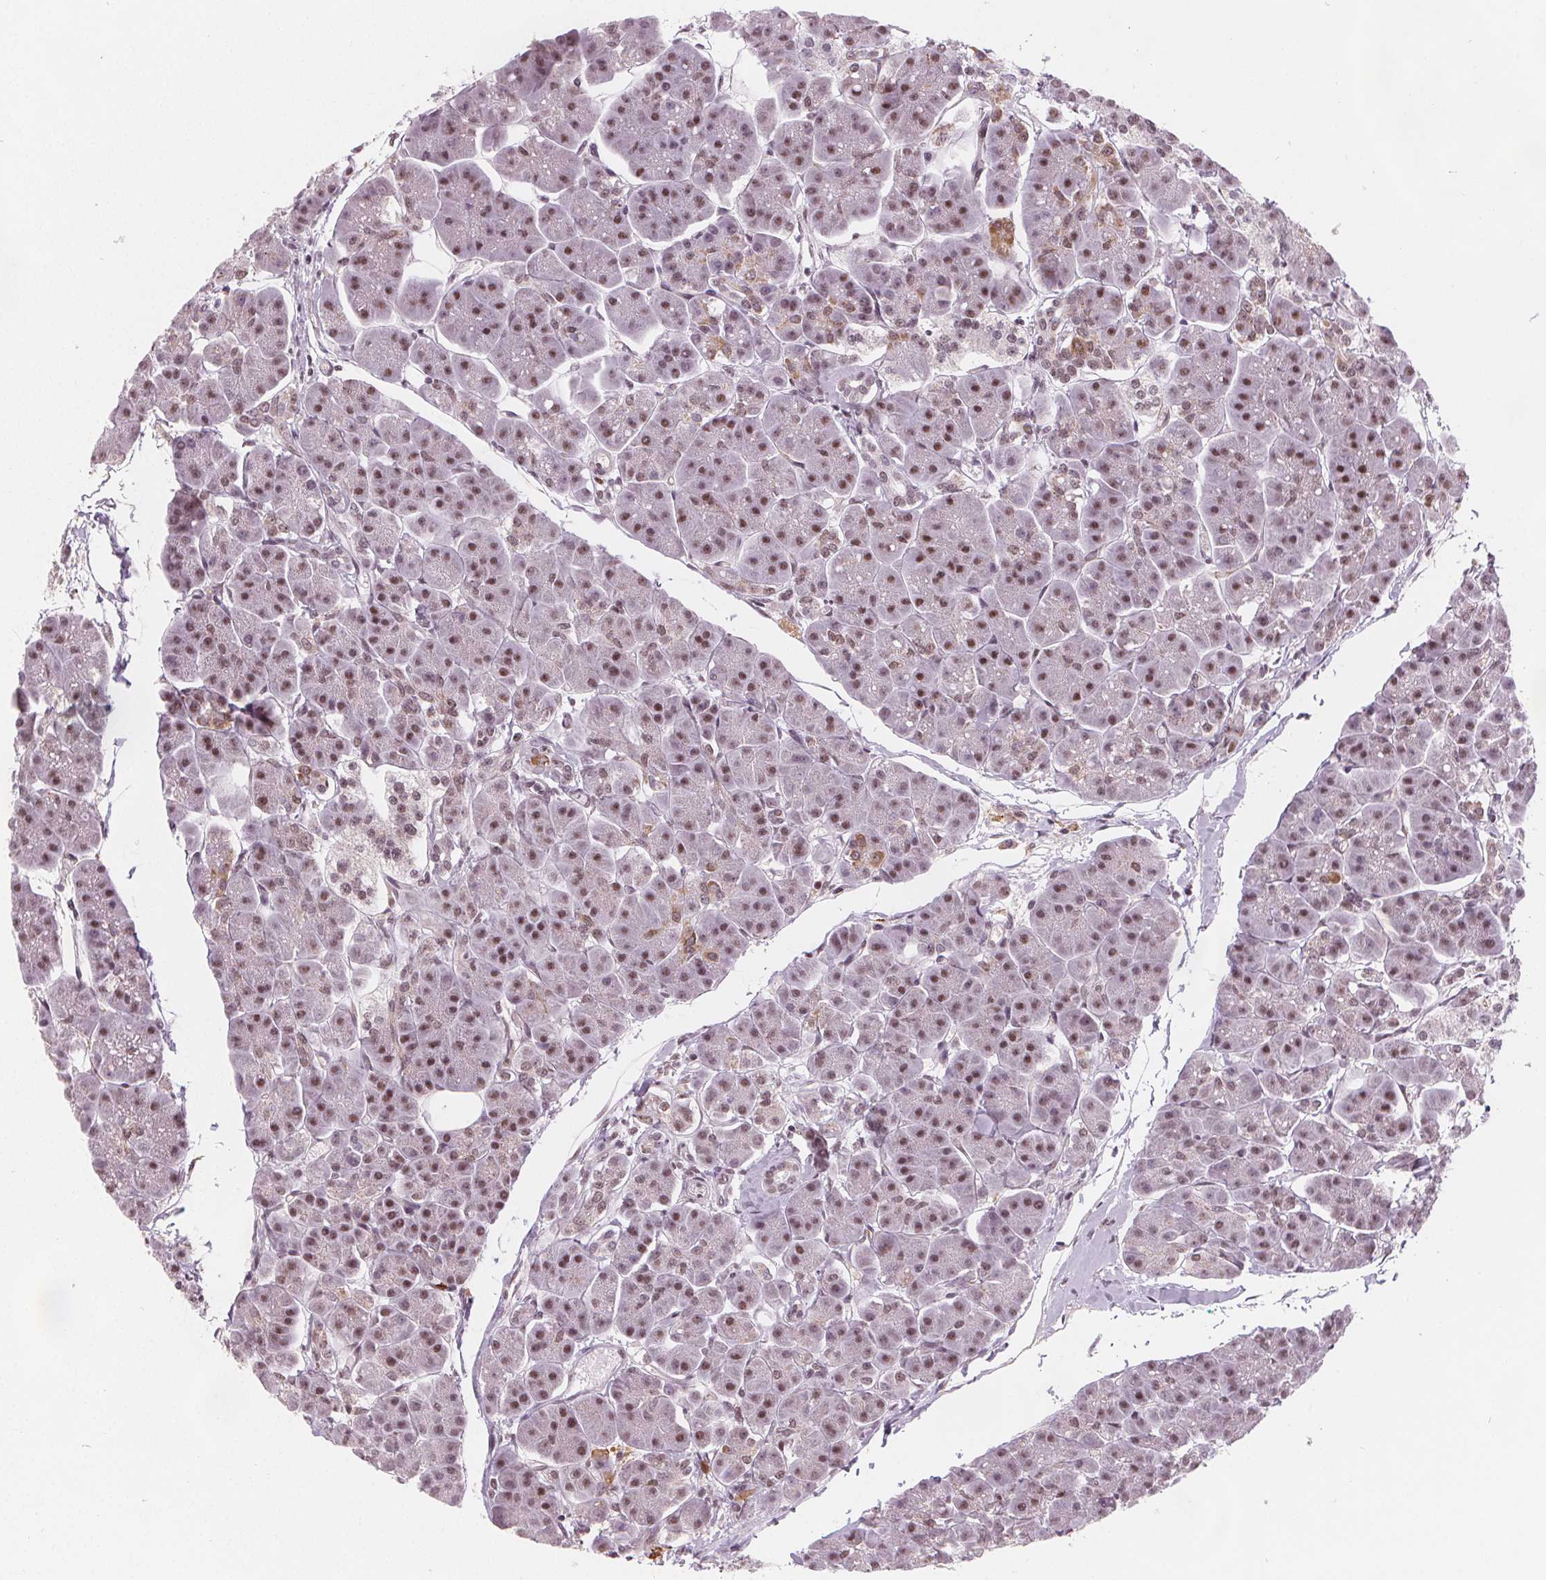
{"staining": {"intensity": "moderate", "quantity": ">75%", "location": "nuclear"}, "tissue": "pancreas", "cell_type": "Exocrine glandular cells", "image_type": "normal", "snomed": [{"axis": "morphology", "description": "Normal tissue, NOS"}, {"axis": "topography", "description": "Adipose tissue"}, {"axis": "topography", "description": "Pancreas"}, {"axis": "topography", "description": "Peripheral nerve tissue"}], "caption": "Pancreas stained for a protein (brown) shows moderate nuclear positive staining in approximately >75% of exocrine glandular cells.", "gene": "DPM2", "patient": {"sex": "female", "age": 58}}